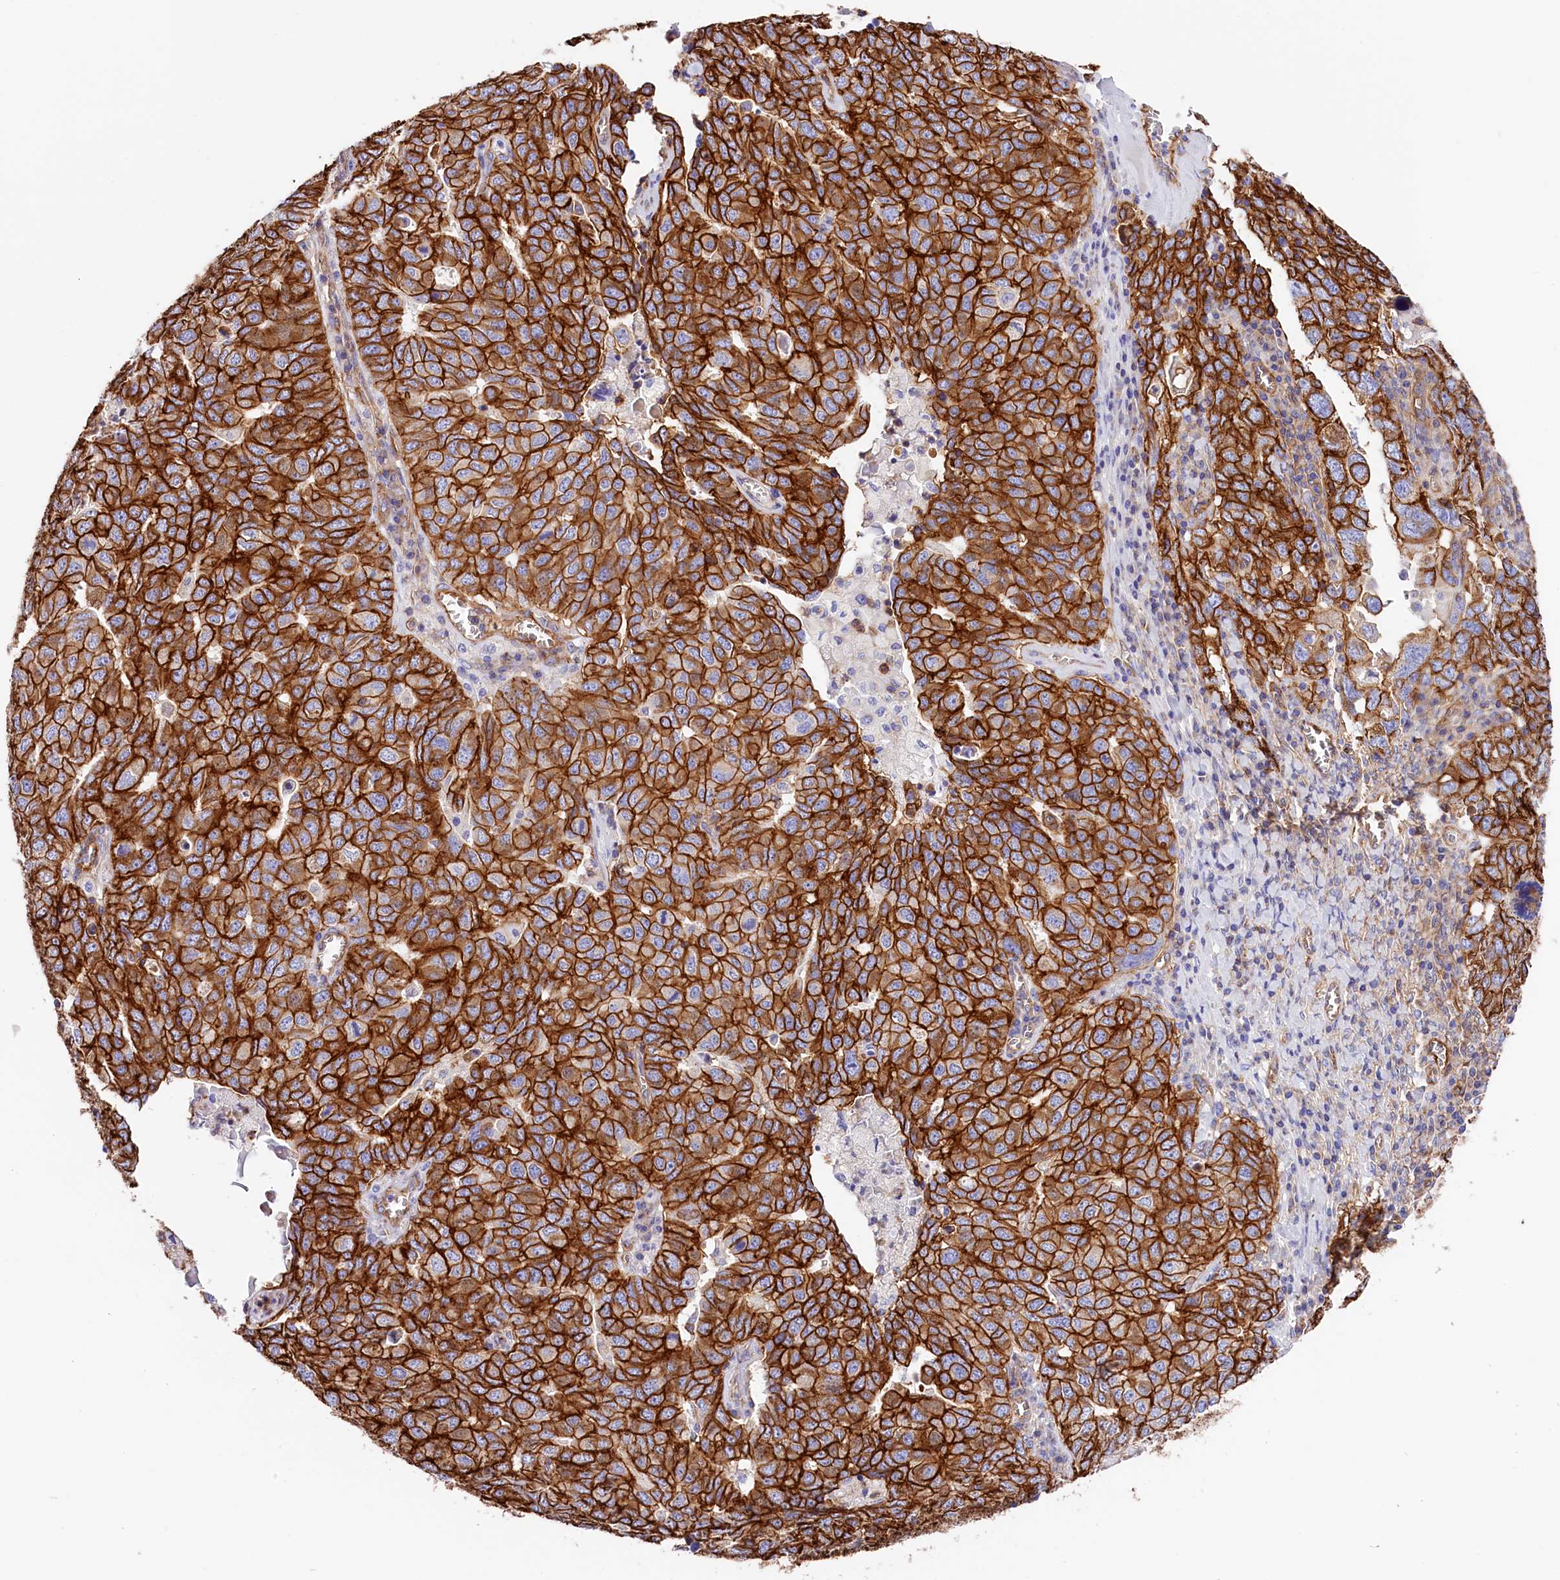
{"staining": {"intensity": "strong", "quantity": ">75%", "location": "cytoplasmic/membranous"}, "tissue": "ovarian cancer", "cell_type": "Tumor cells", "image_type": "cancer", "snomed": [{"axis": "morphology", "description": "Carcinoma, endometroid"}, {"axis": "topography", "description": "Ovary"}], "caption": "Immunohistochemical staining of human ovarian endometroid carcinoma displays high levels of strong cytoplasmic/membranous positivity in about >75% of tumor cells.", "gene": "ATP2B4", "patient": {"sex": "female", "age": 62}}